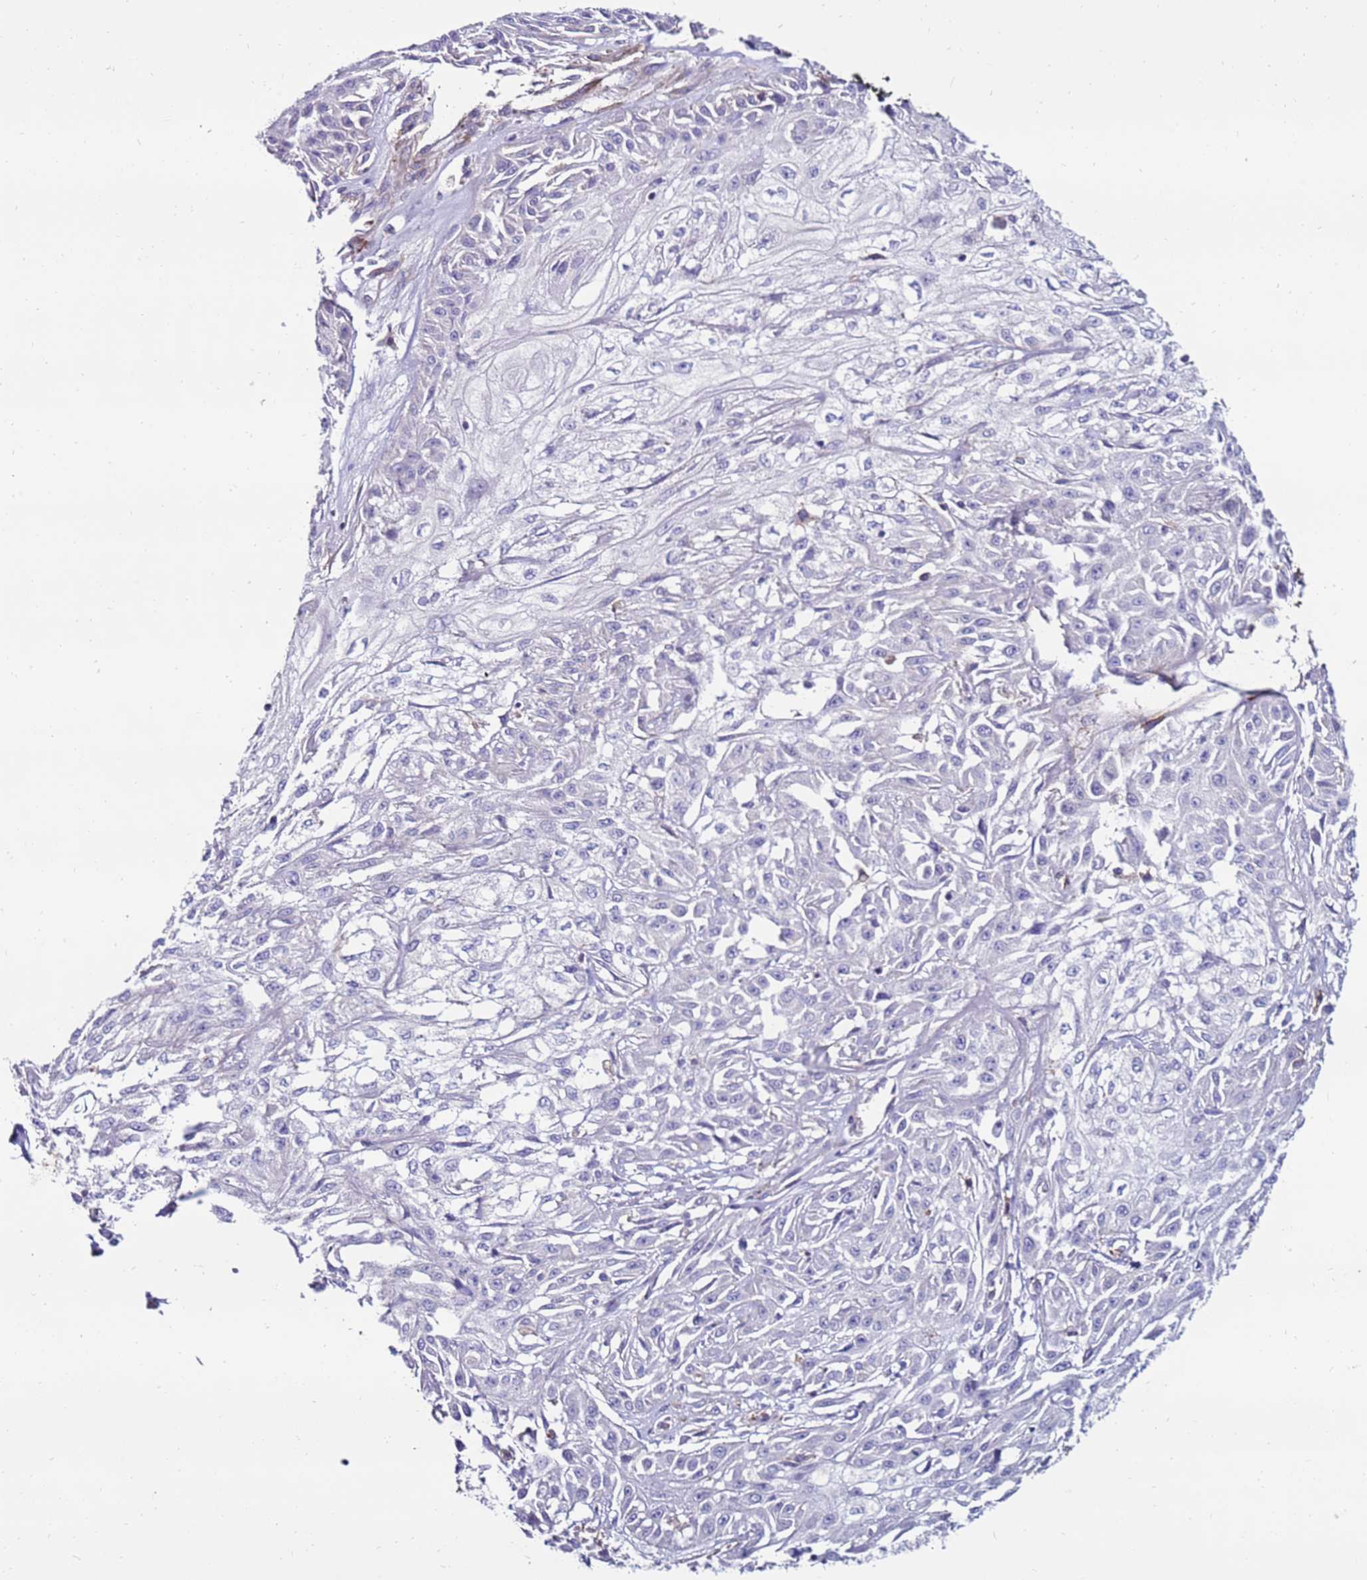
{"staining": {"intensity": "negative", "quantity": "none", "location": "none"}, "tissue": "skin cancer", "cell_type": "Tumor cells", "image_type": "cancer", "snomed": [{"axis": "morphology", "description": "Squamous cell carcinoma, NOS"}, {"axis": "morphology", "description": "Squamous cell carcinoma, metastatic, NOS"}, {"axis": "topography", "description": "Skin"}, {"axis": "topography", "description": "Lymph node"}], "caption": "Immunohistochemical staining of skin cancer (metastatic squamous cell carcinoma) exhibits no significant positivity in tumor cells. (IHC, brightfield microscopy, high magnification).", "gene": "CLEC4M", "patient": {"sex": "male", "age": 75}}